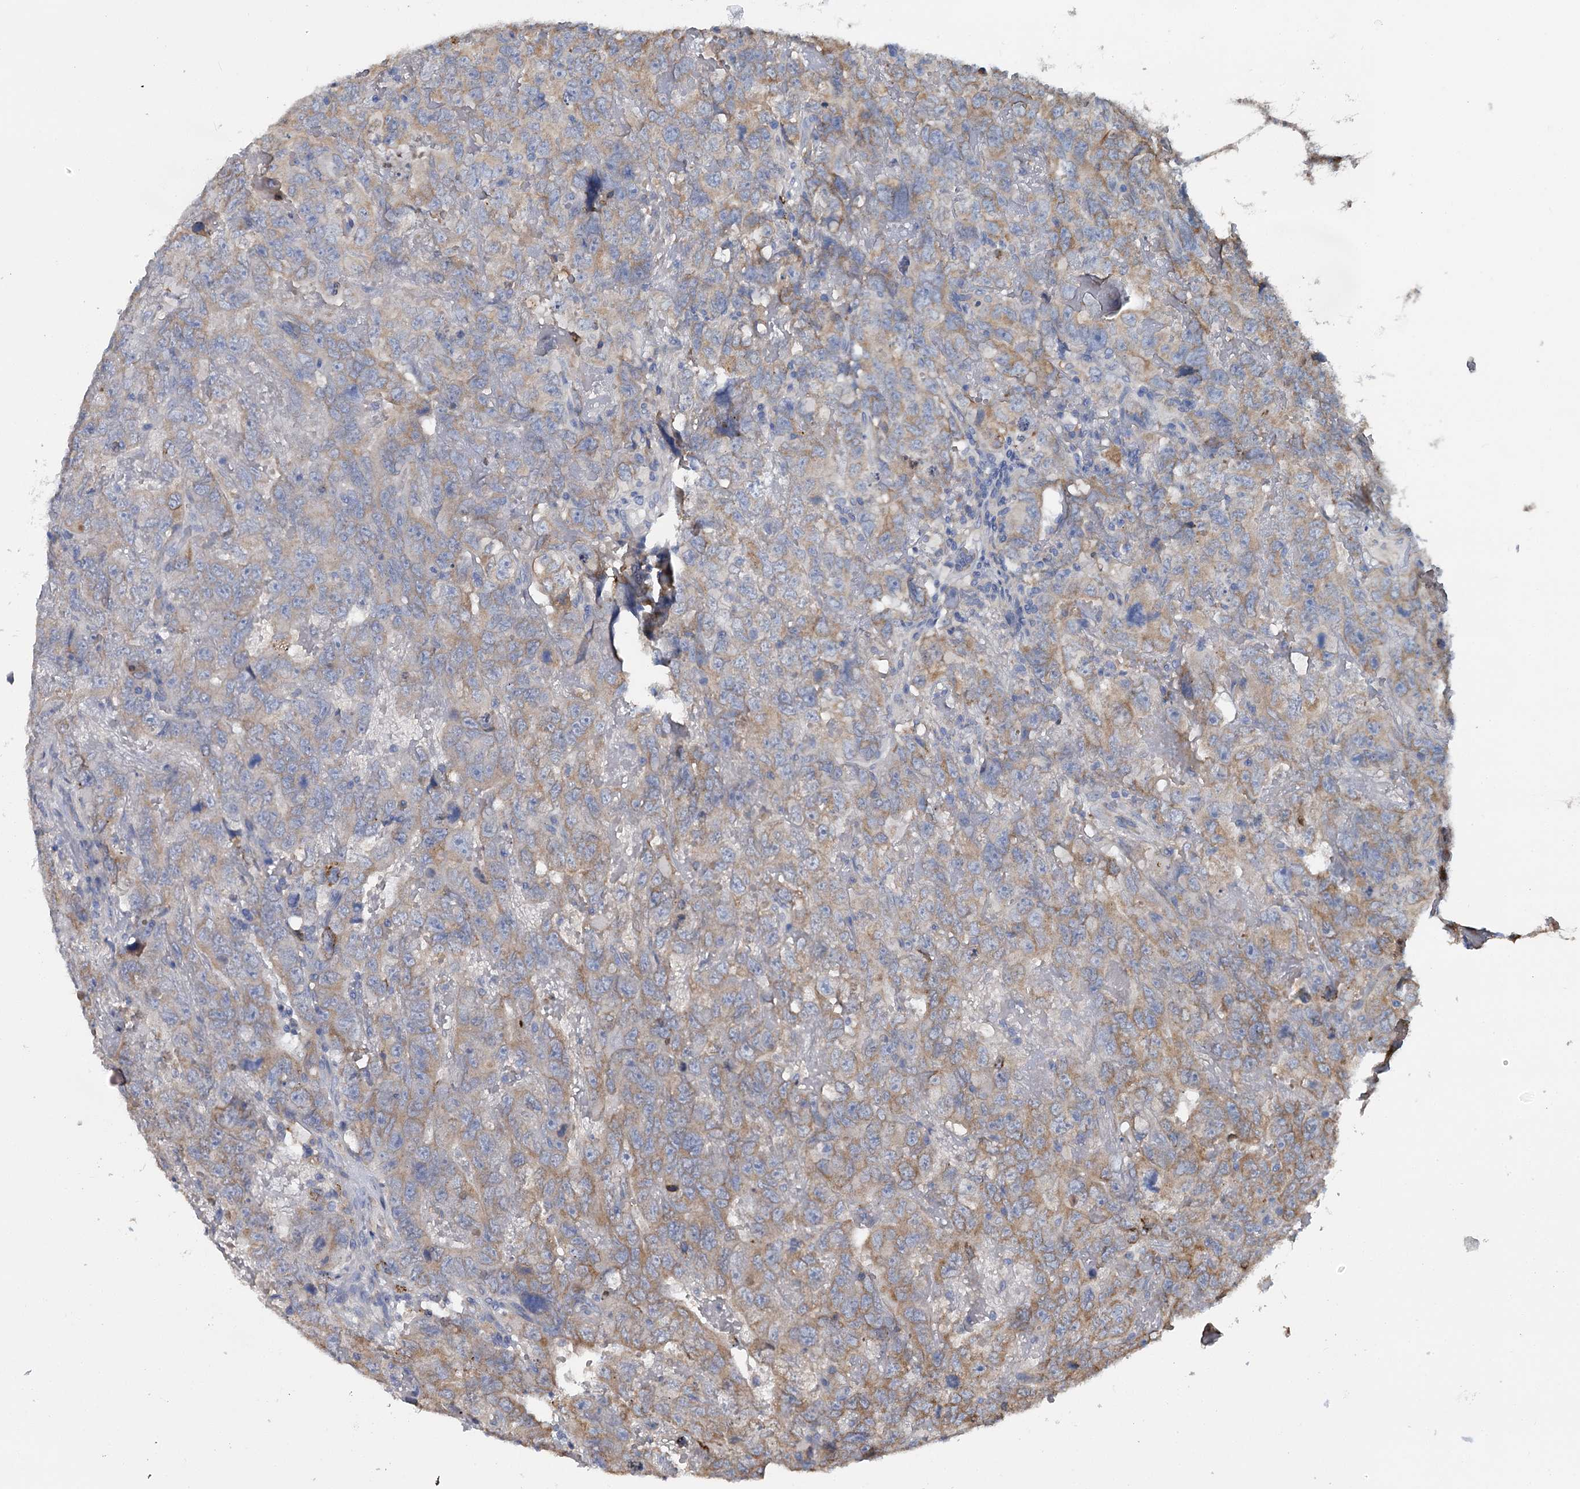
{"staining": {"intensity": "weak", "quantity": "25%-75%", "location": "cytoplasmic/membranous"}, "tissue": "testis cancer", "cell_type": "Tumor cells", "image_type": "cancer", "snomed": [{"axis": "morphology", "description": "Carcinoma, Embryonal, NOS"}, {"axis": "topography", "description": "Testis"}], "caption": "Human testis cancer (embryonal carcinoma) stained with a brown dye demonstrates weak cytoplasmic/membranous positive staining in about 25%-75% of tumor cells.", "gene": "ANKRD16", "patient": {"sex": "male", "age": 45}}